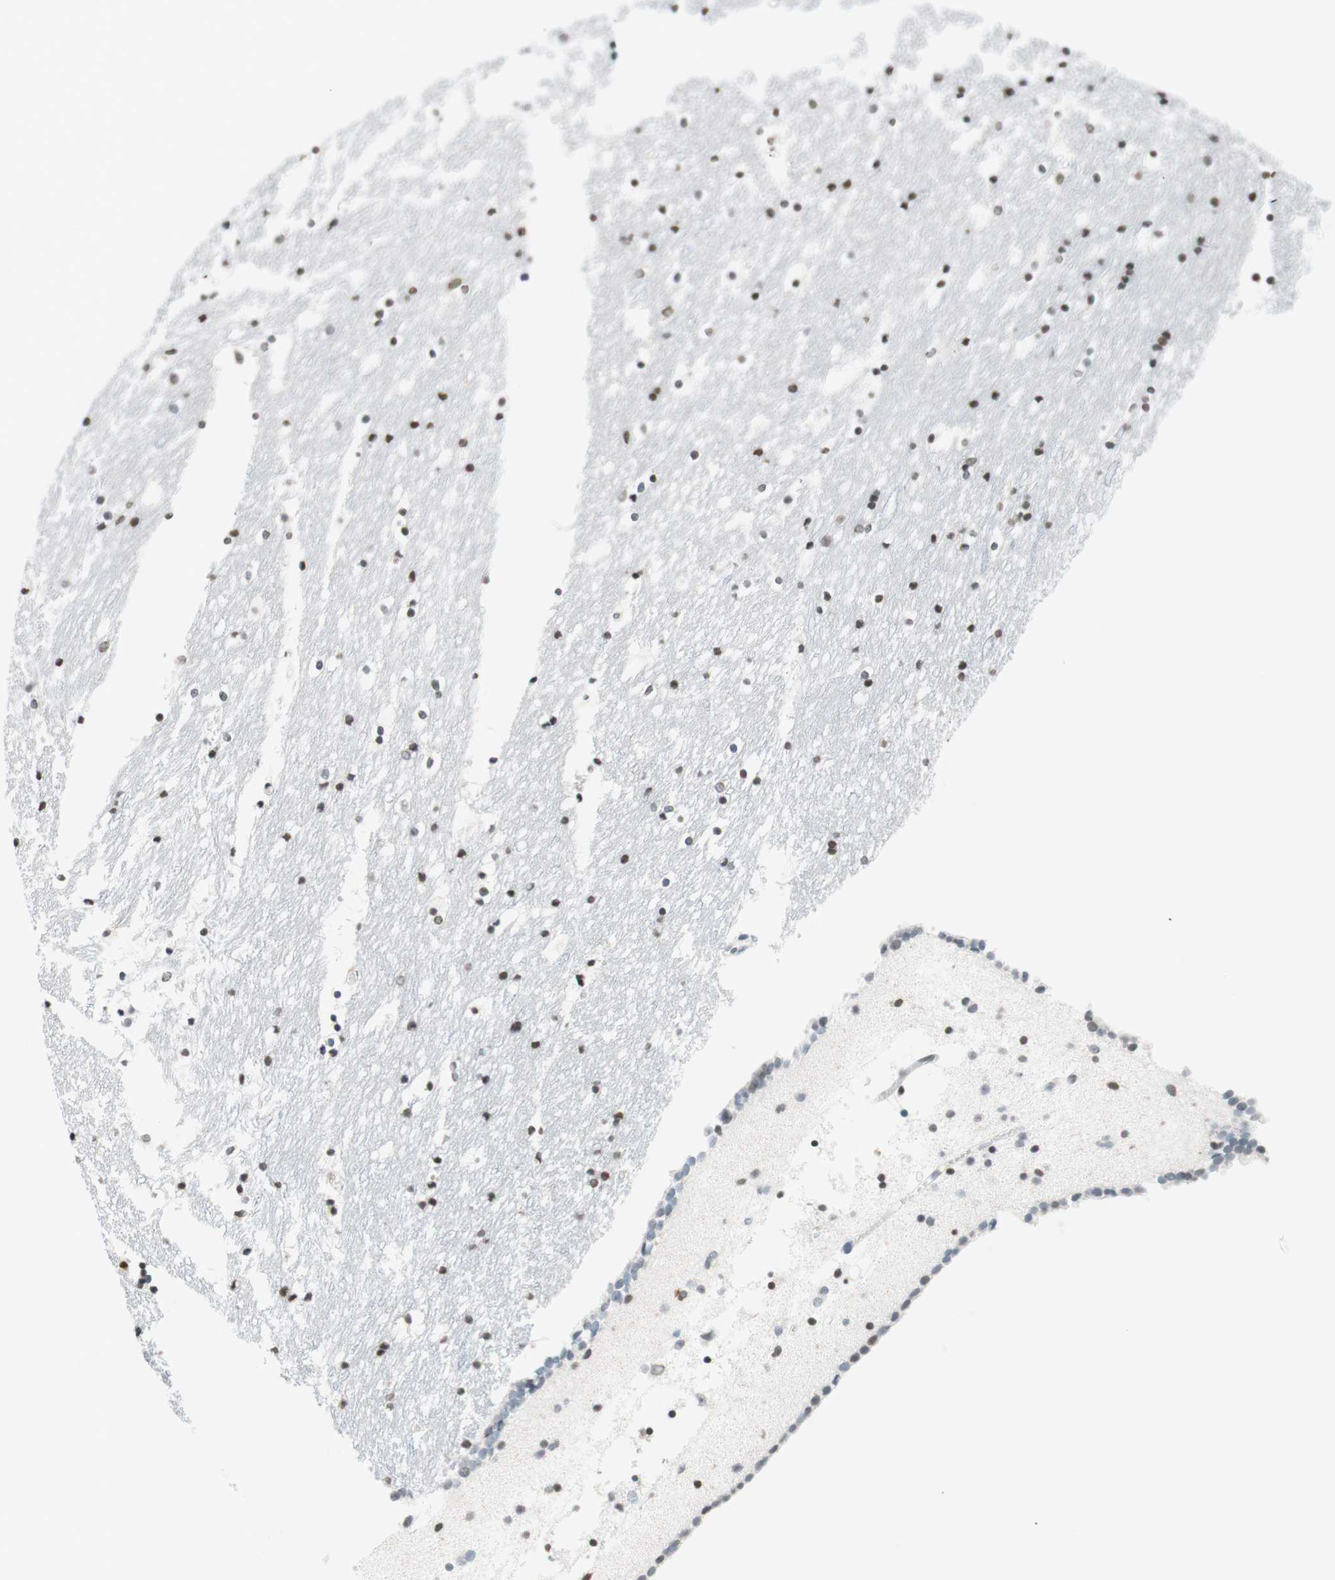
{"staining": {"intensity": "weak", "quantity": "25%-75%", "location": "nuclear"}, "tissue": "caudate", "cell_type": "Glial cells", "image_type": "normal", "snomed": [{"axis": "morphology", "description": "Normal tissue, NOS"}, {"axis": "topography", "description": "Lateral ventricle wall"}], "caption": "Immunohistochemistry of benign human caudate exhibits low levels of weak nuclear expression in approximately 25%-75% of glial cells.", "gene": "WIPF1", "patient": {"sex": "male", "age": 45}}